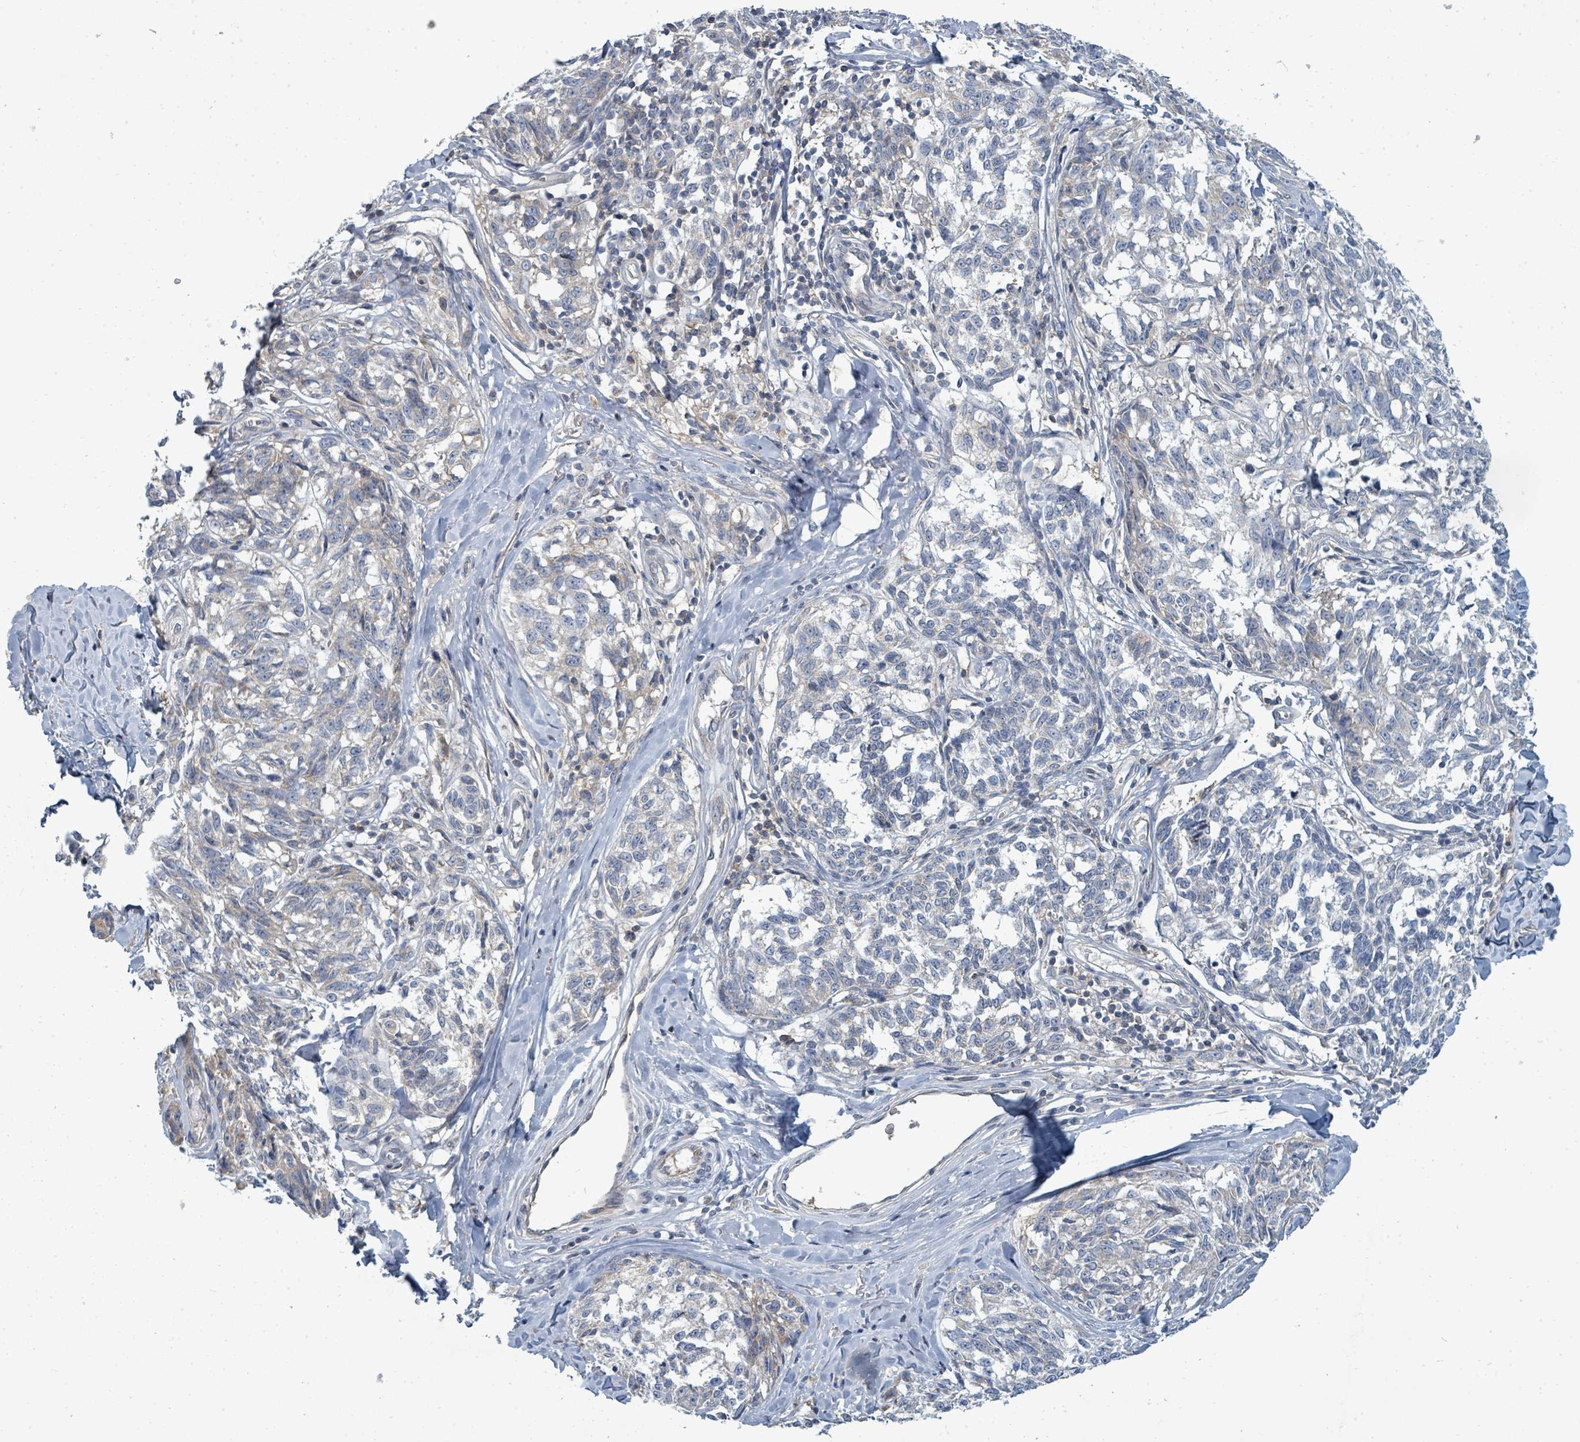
{"staining": {"intensity": "negative", "quantity": "none", "location": "none"}, "tissue": "melanoma", "cell_type": "Tumor cells", "image_type": "cancer", "snomed": [{"axis": "morphology", "description": "Normal tissue, NOS"}, {"axis": "morphology", "description": "Malignant melanoma, NOS"}, {"axis": "topography", "description": "Skin"}], "caption": "Immunohistochemistry micrograph of neoplastic tissue: human melanoma stained with DAB shows no significant protein expression in tumor cells.", "gene": "SLC25A23", "patient": {"sex": "female", "age": 64}}